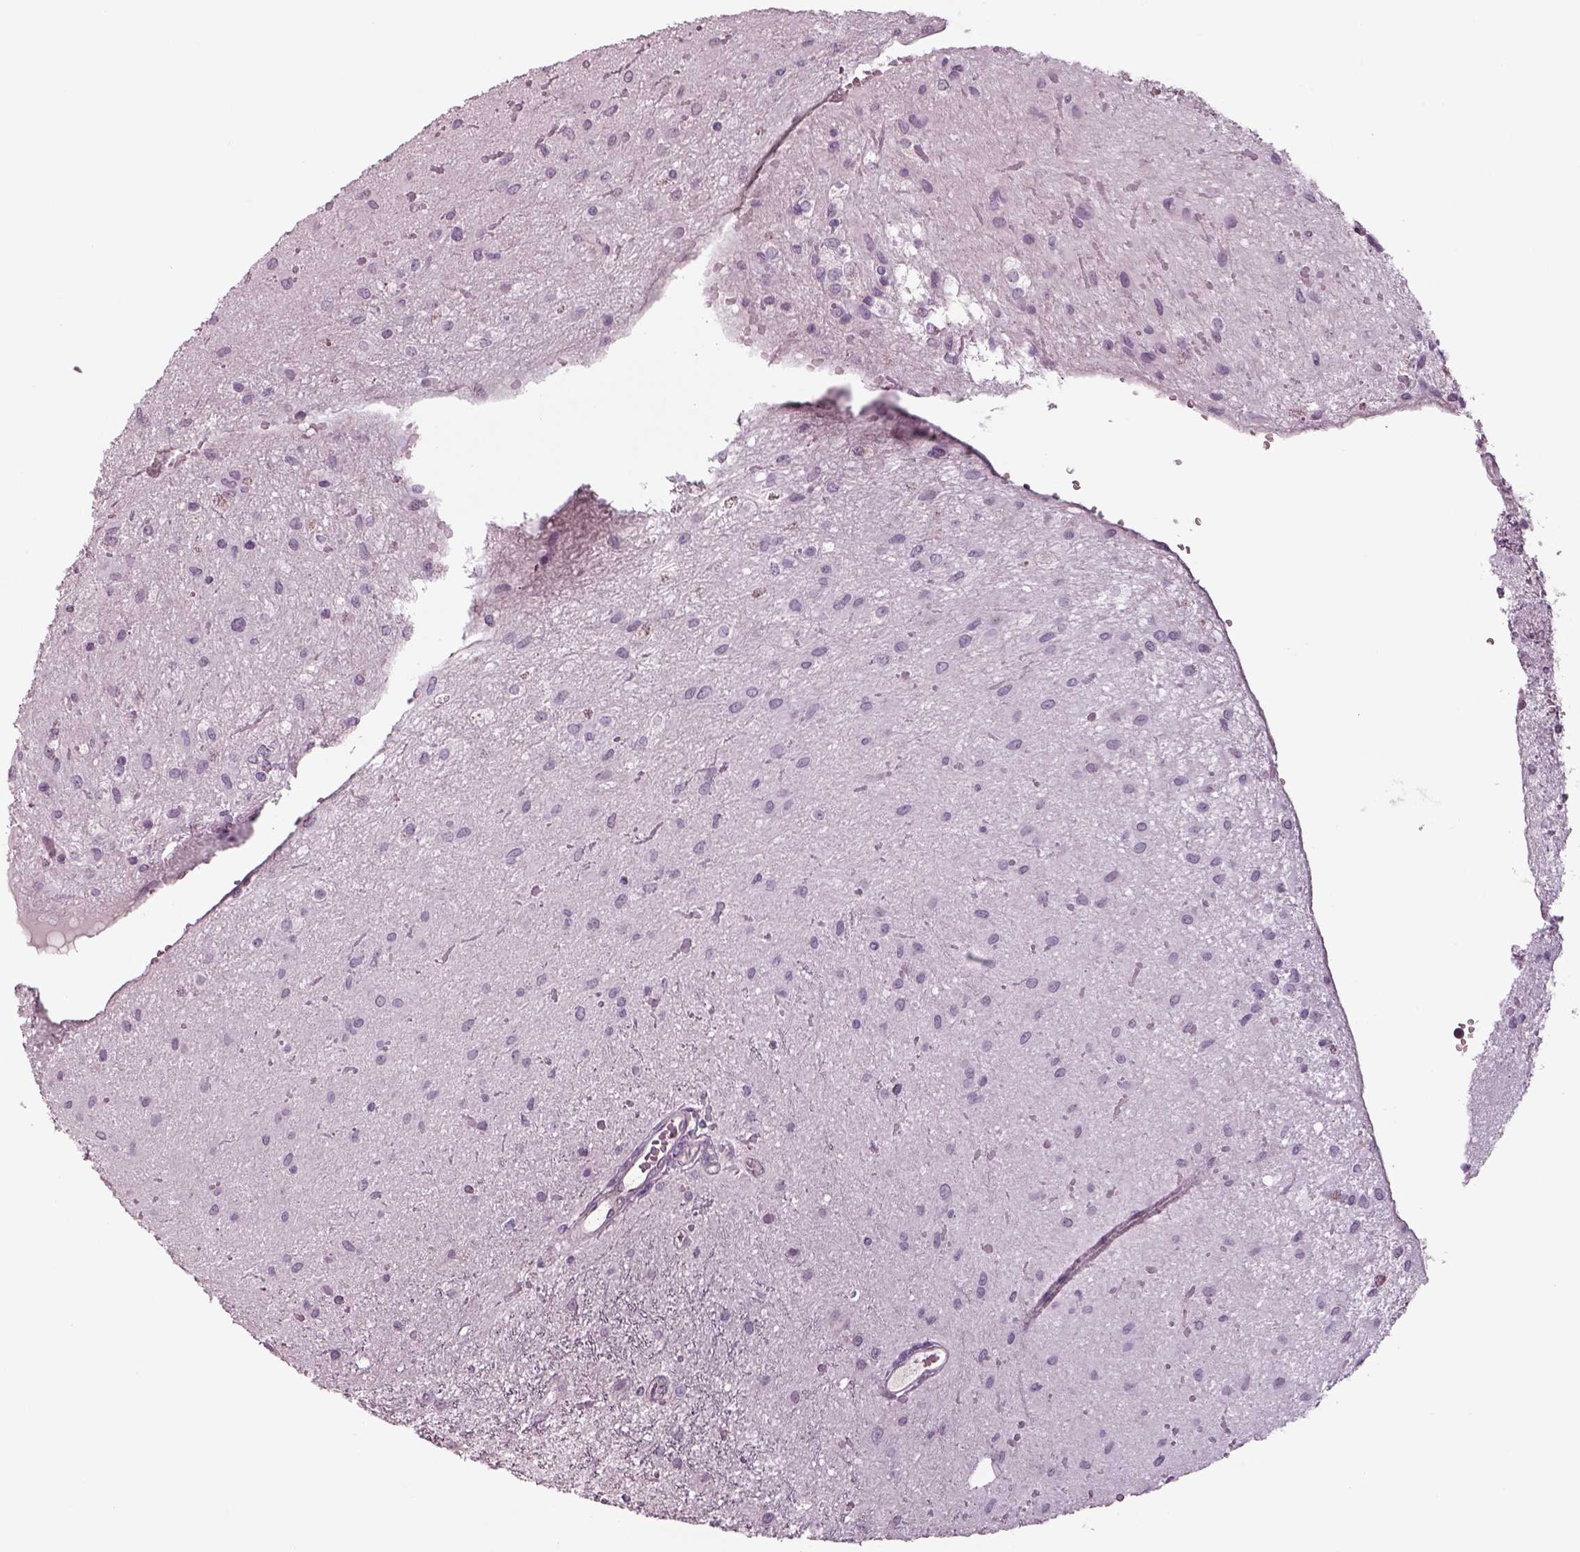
{"staining": {"intensity": "negative", "quantity": "none", "location": "none"}, "tissue": "glioma", "cell_type": "Tumor cells", "image_type": "cancer", "snomed": [{"axis": "morphology", "description": "Glioma, malignant, Low grade"}, {"axis": "topography", "description": "Cerebellum"}], "caption": "DAB (3,3'-diaminobenzidine) immunohistochemical staining of human malignant low-grade glioma exhibits no significant positivity in tumor cells.", "gene": "SEPTIN14", "patient": {"sex": "female", "age": 14}}